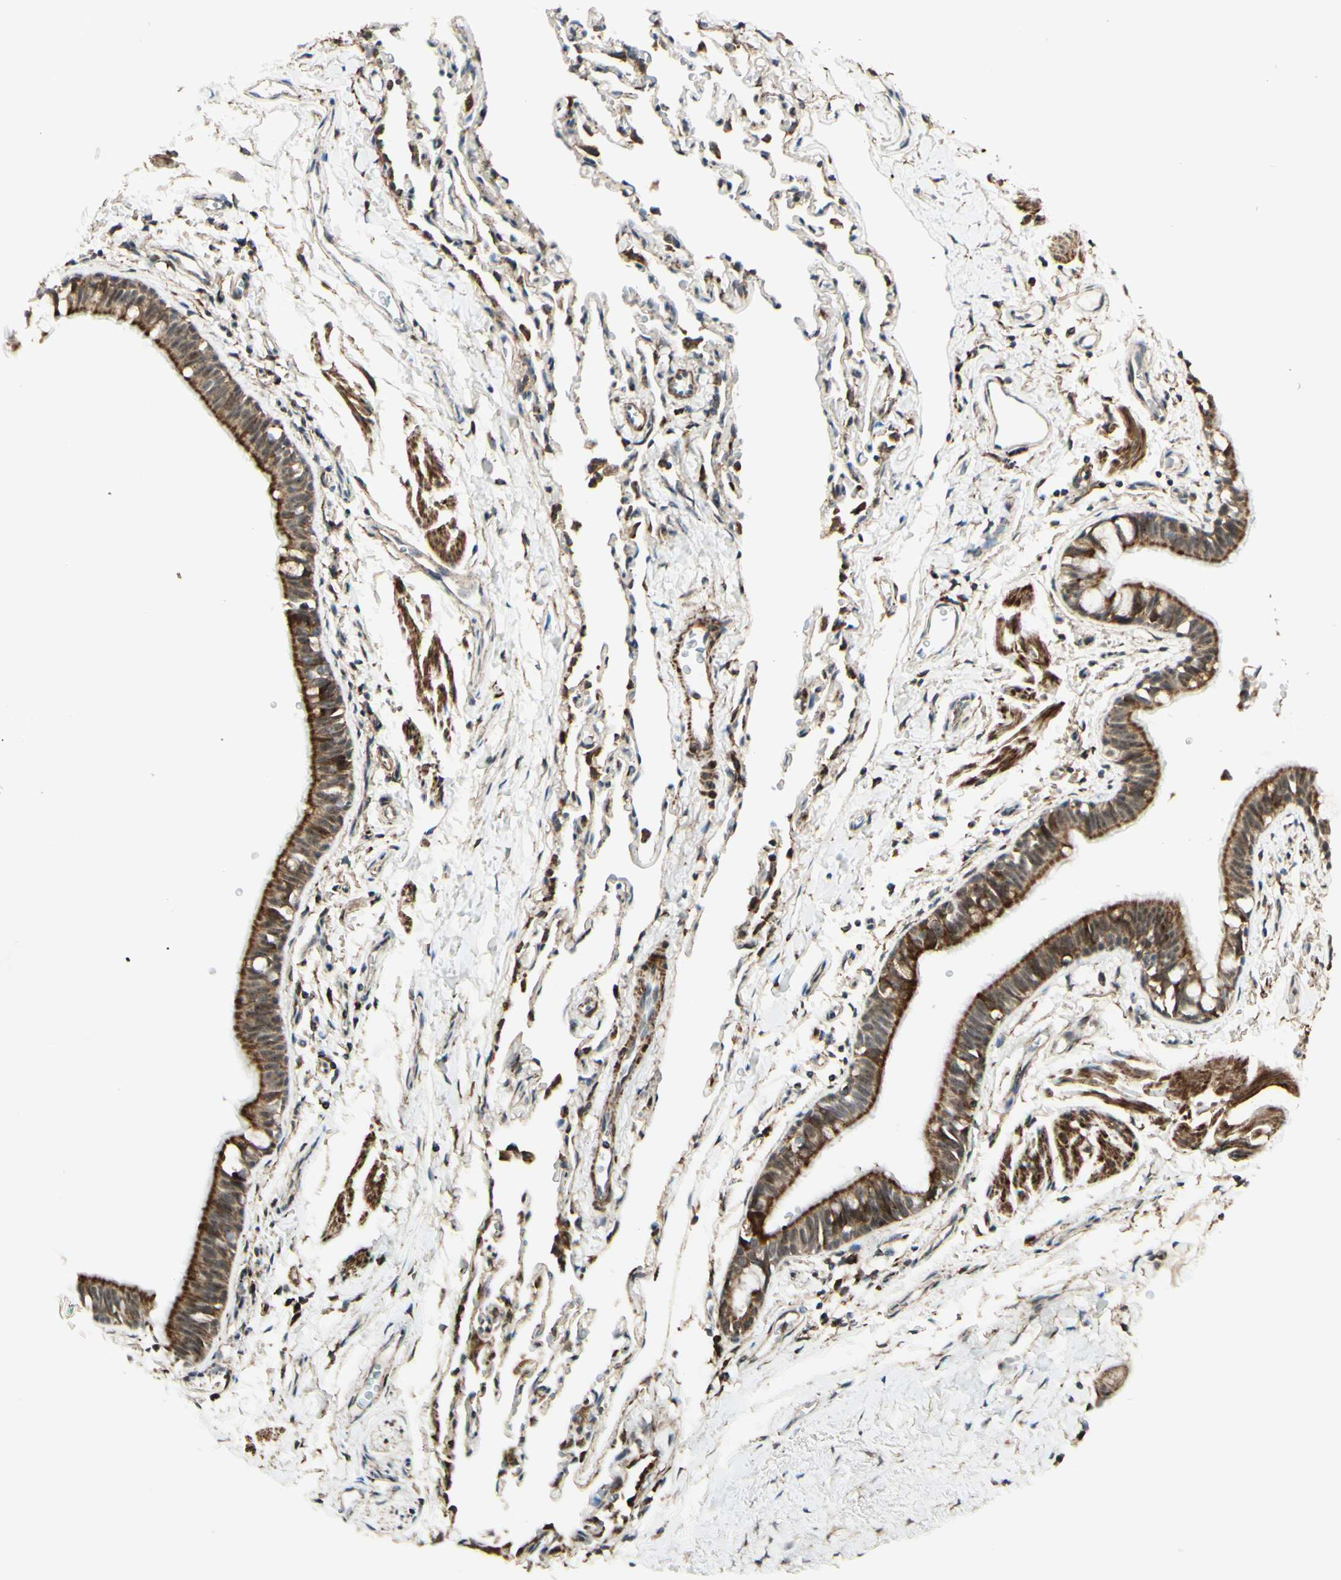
{"staining": {"intensity": "strong", "quantity": ">75%", "location": "cytoplasmic/membranous"}, "tissue": "bronchus", "cell_type": "Respiratory epithelial cells", "image_type": "normal", "snomed": [{"axis": "morphology", "description": "Normal tissue, NOS"}, {"axis": "topography", "description": "Bronchus"}, {"axis": "topography", "description": "Lung"}], "caption": "This image demonstrates IHC staining of unremarkable human bronchus, with high strong cytoplasmic/membranous staining in about >75% of respiratory epithelial cells.", "gene": "DHRS3", "patient": {"sex": "male", "age": 64}}